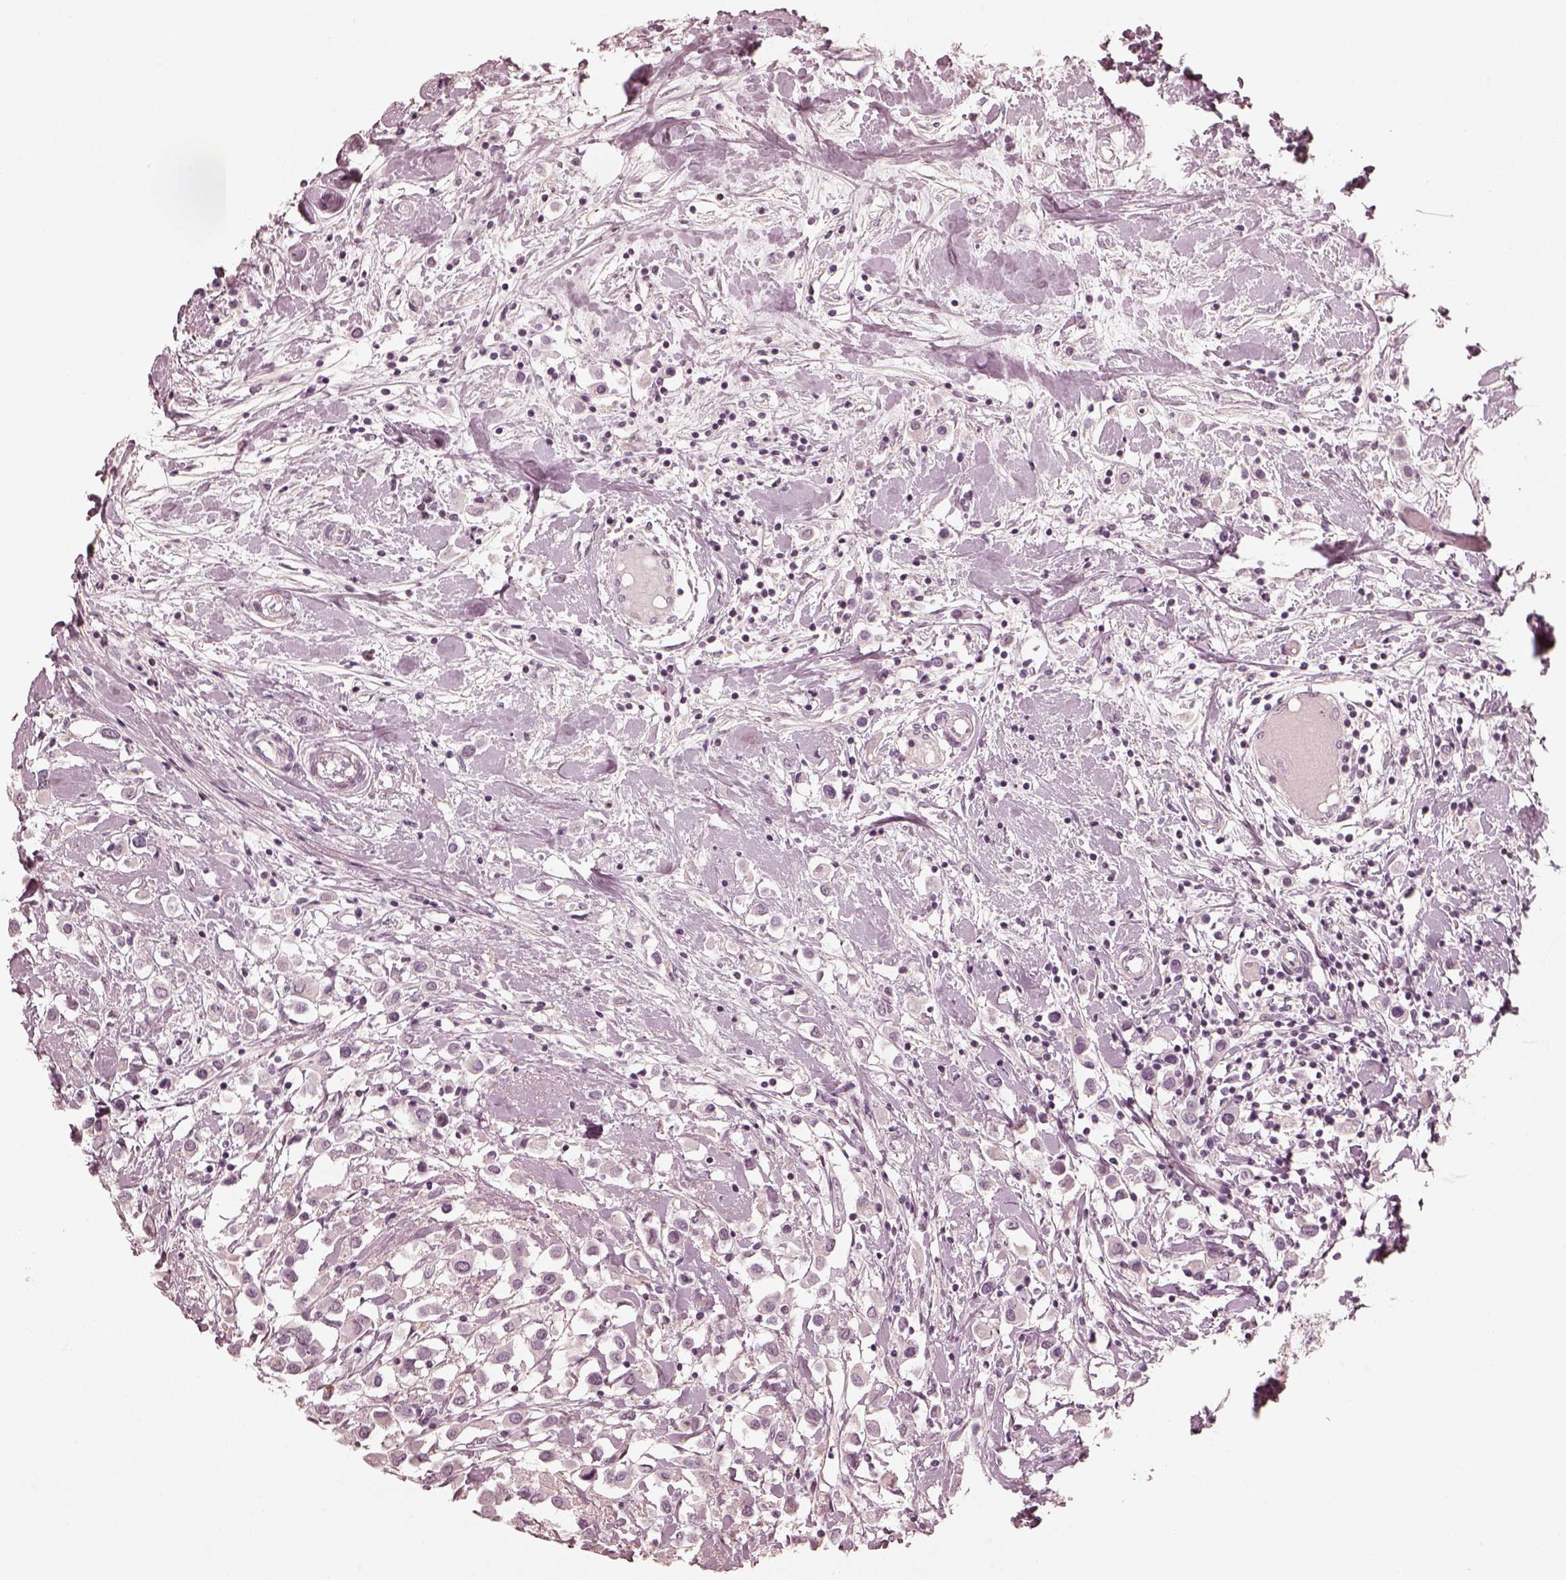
{"staining": {"intensity": "negative", "quantity": "none", "location": "none"}, "tissue": "breast cancer", "cell_type": "Tumor cells", "image_type": "cancer", "snomed": [{"axis": "morphology", "description": "Duct carcinoma"}, {"axis": "topography", "description": "Breast"}], "caption": "Tumor cells show no significant staining in breast cancer.", "gene": "ADRB3", "patient": {"sex": "female", "age": 61}}